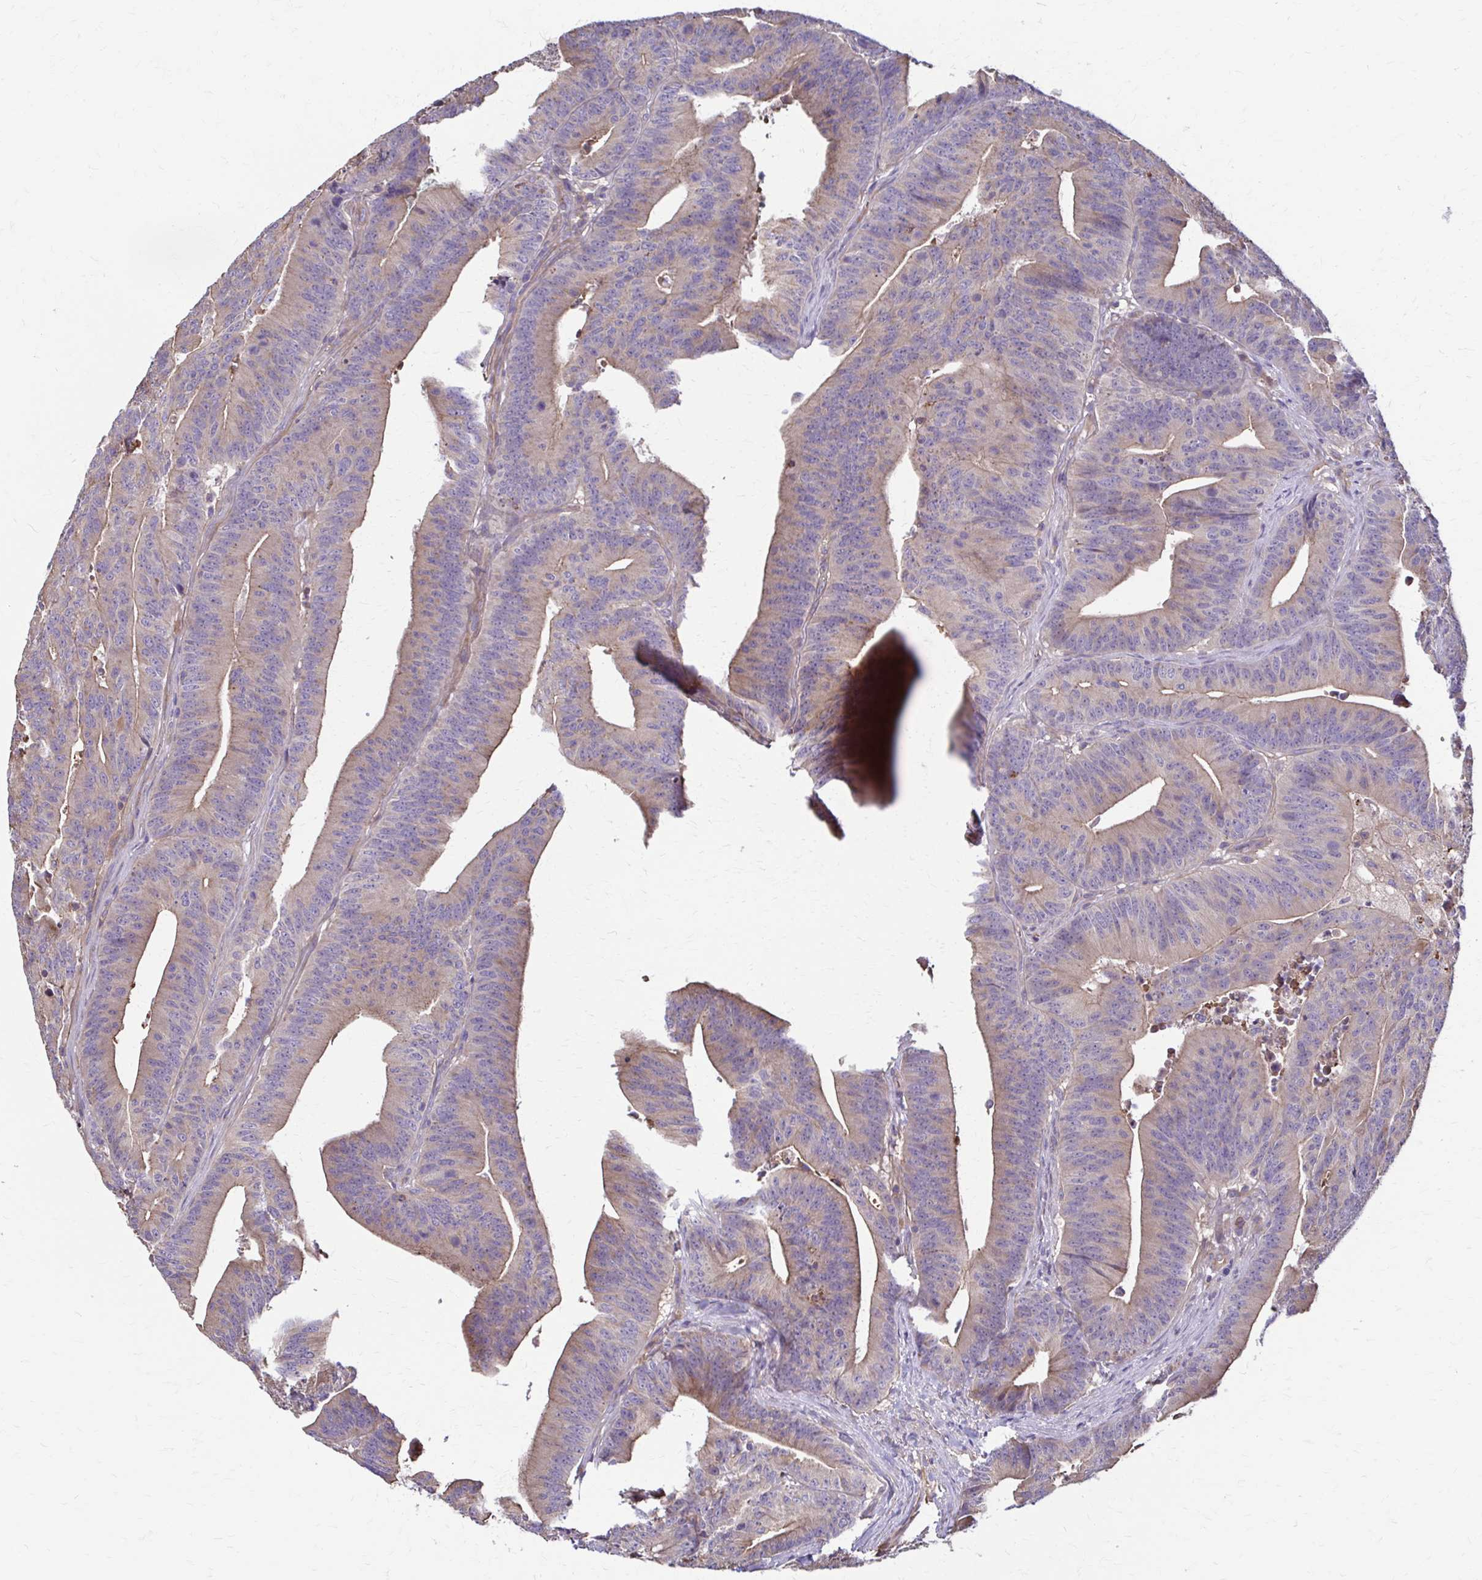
{"staining": {"intensity": "weak", "quantity": "25%-75%", "location": "cytoplasmic/membranous"}, "tissue": "colorectal cancer", "cell_type": "Tumor cells", "image_type": "cancer", "snomed": [{"axis": "morphology", "description": "Adenocarcinoma, NOS"}, {"axis": "topography", "description": "Colon"}], "caption": "Colorectal cancer (adenocarcinoma) tissue demonstrates weak cytoplasmic/membranous expression in about 25%-75% of tumor cells, visualized by immunohistochemistry. The staining was performed using DAB, with brown indicating positive protein expression. Nuclei are stained blue with hematoxylin.", "gene": "DSP", "patient": {"sex": "female", "age": 78}}